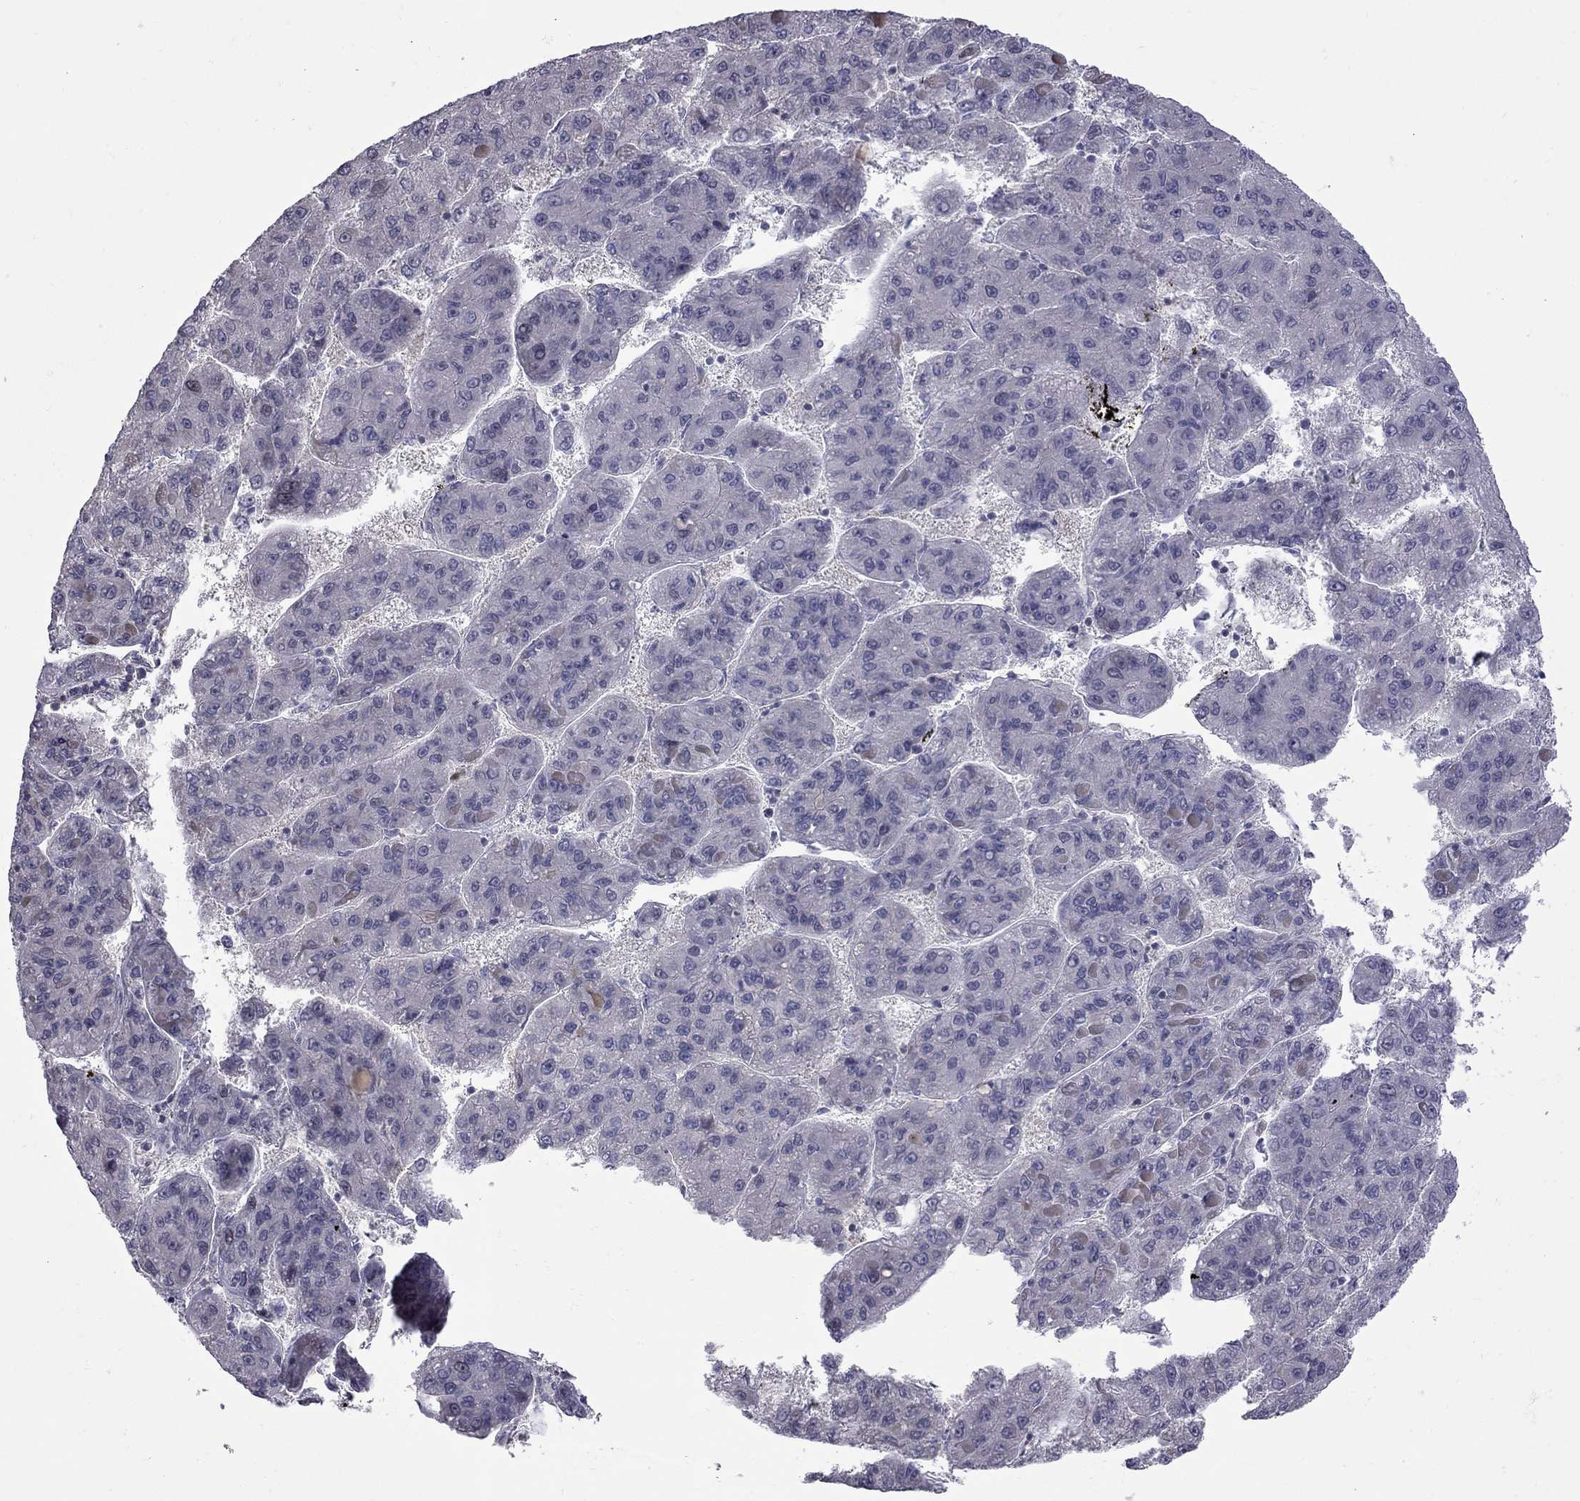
{"staining": {"intensity": "negative", "quantity": "none", "location": "none"}, "tissue": "liver cancer", "cell_type": "Tumor cells", "image_type": "cancer", "snomed": [{"axis": "morphology", "description": "Carcinoma, Hepatocellular, NOS"}, {"axis": "topography", "description": "Liver"}], "caption": "Image shows no protein expression in tumor cells of liver hepatocellular carcinoma tissue. (Stains: DAB (3,3'-diaminobenzidine) immunohistochemistry with hematoxylin counter stain, Microscopy: brightfield microscopy at high magnification).", "gene": "NRARP", "patient": {"sex": "female", "age": 82}}